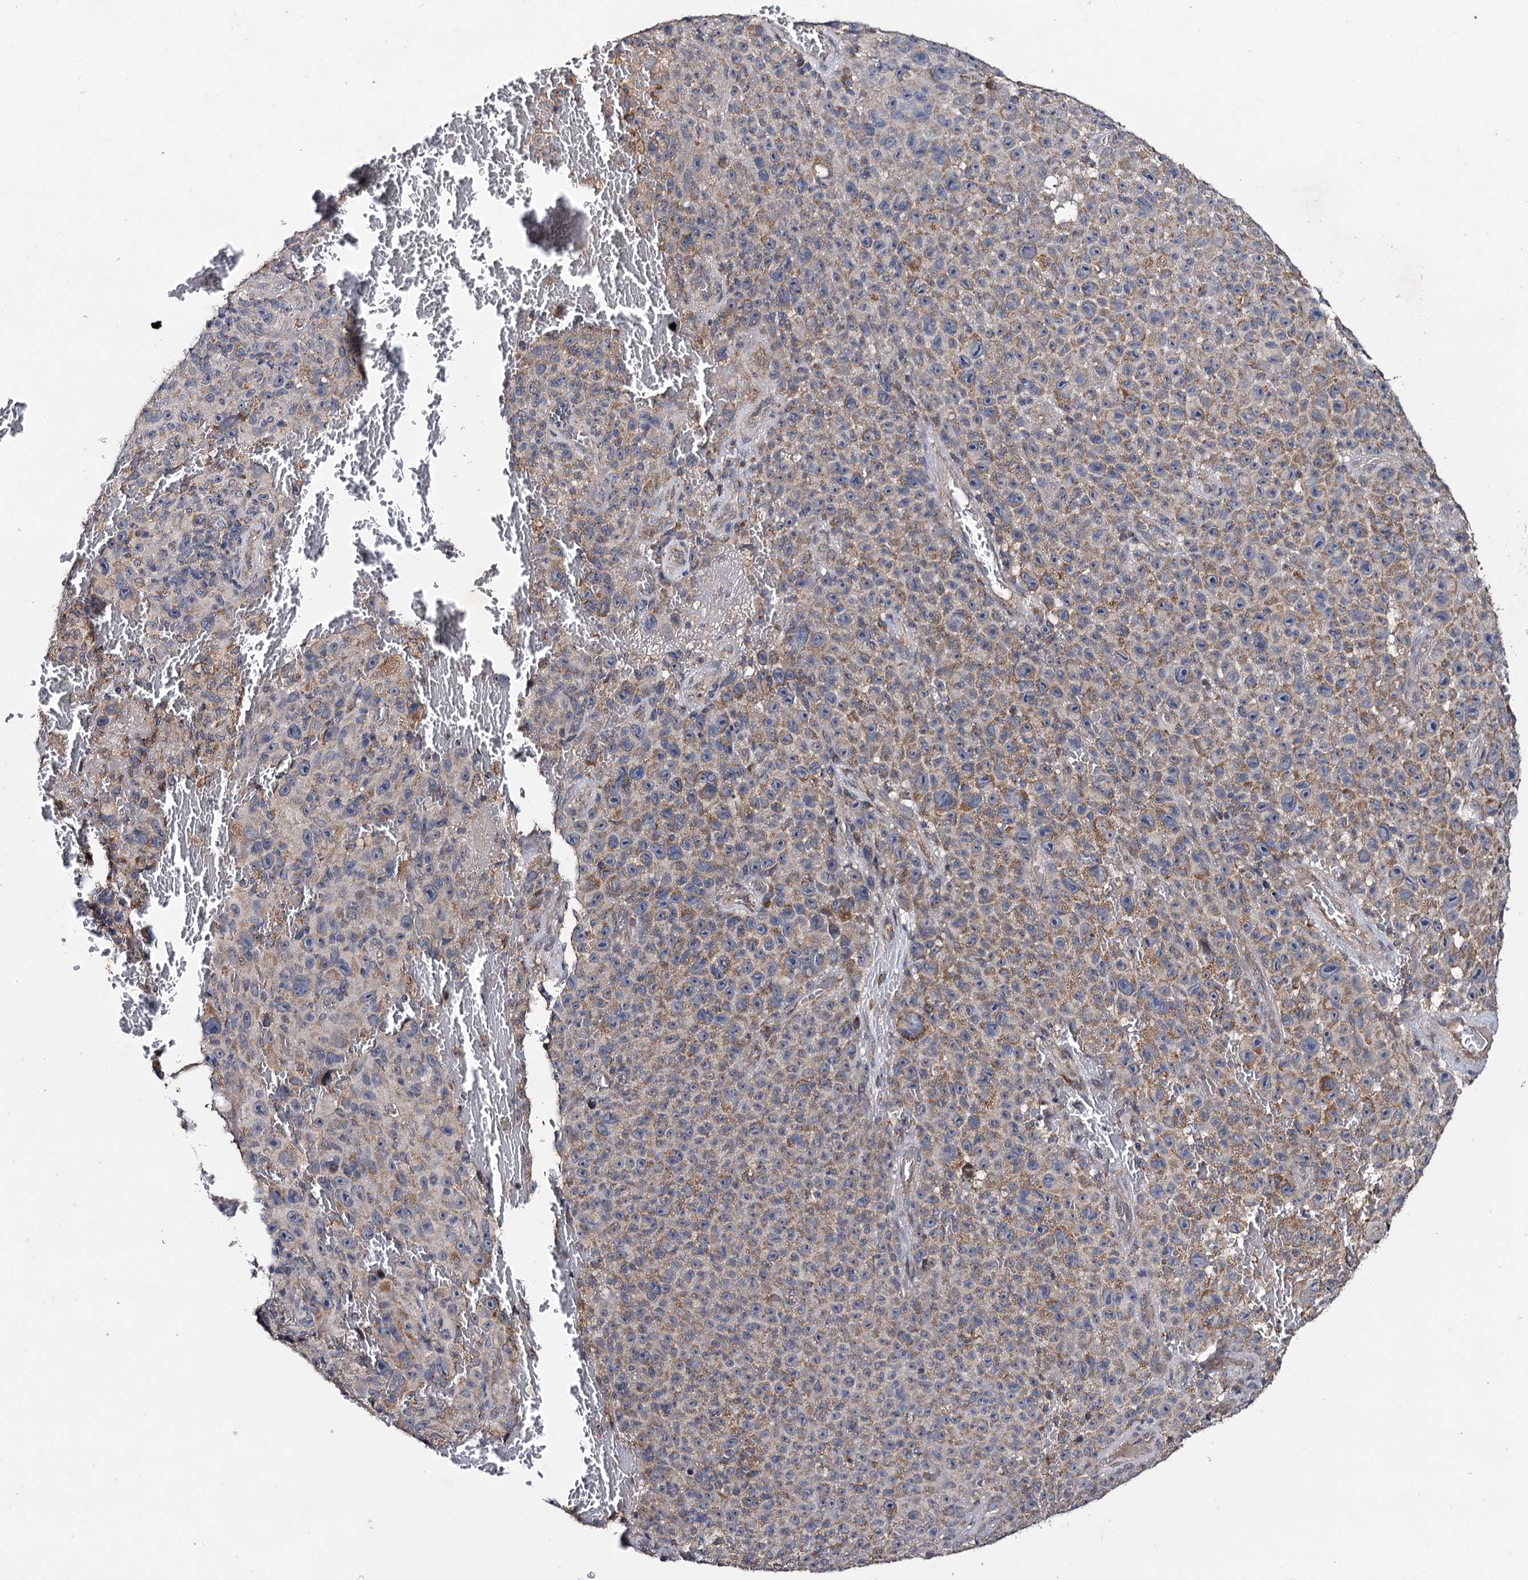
{"staining": {"intensity": "moderate", "quantity": "25%-75%", "location": "cytoplasmic/membranous"}, "tissue": "melanoma", "cell_type": "Tumor cells", "image_type": "cancer", "snomed": [{"axis": "morphology", "description": "Malignant melanoma, NOS"}, {"axis": "topography", "description": "Skin"}], "caption": "There is medium levels of moderate cytoplasmic/membranous expression in tumor cells of melanoma, as demonstrated by immunohistochemical staining (brown color).", "gene": "VPS37D", "patient": {"sex": "female", "age": 82}}